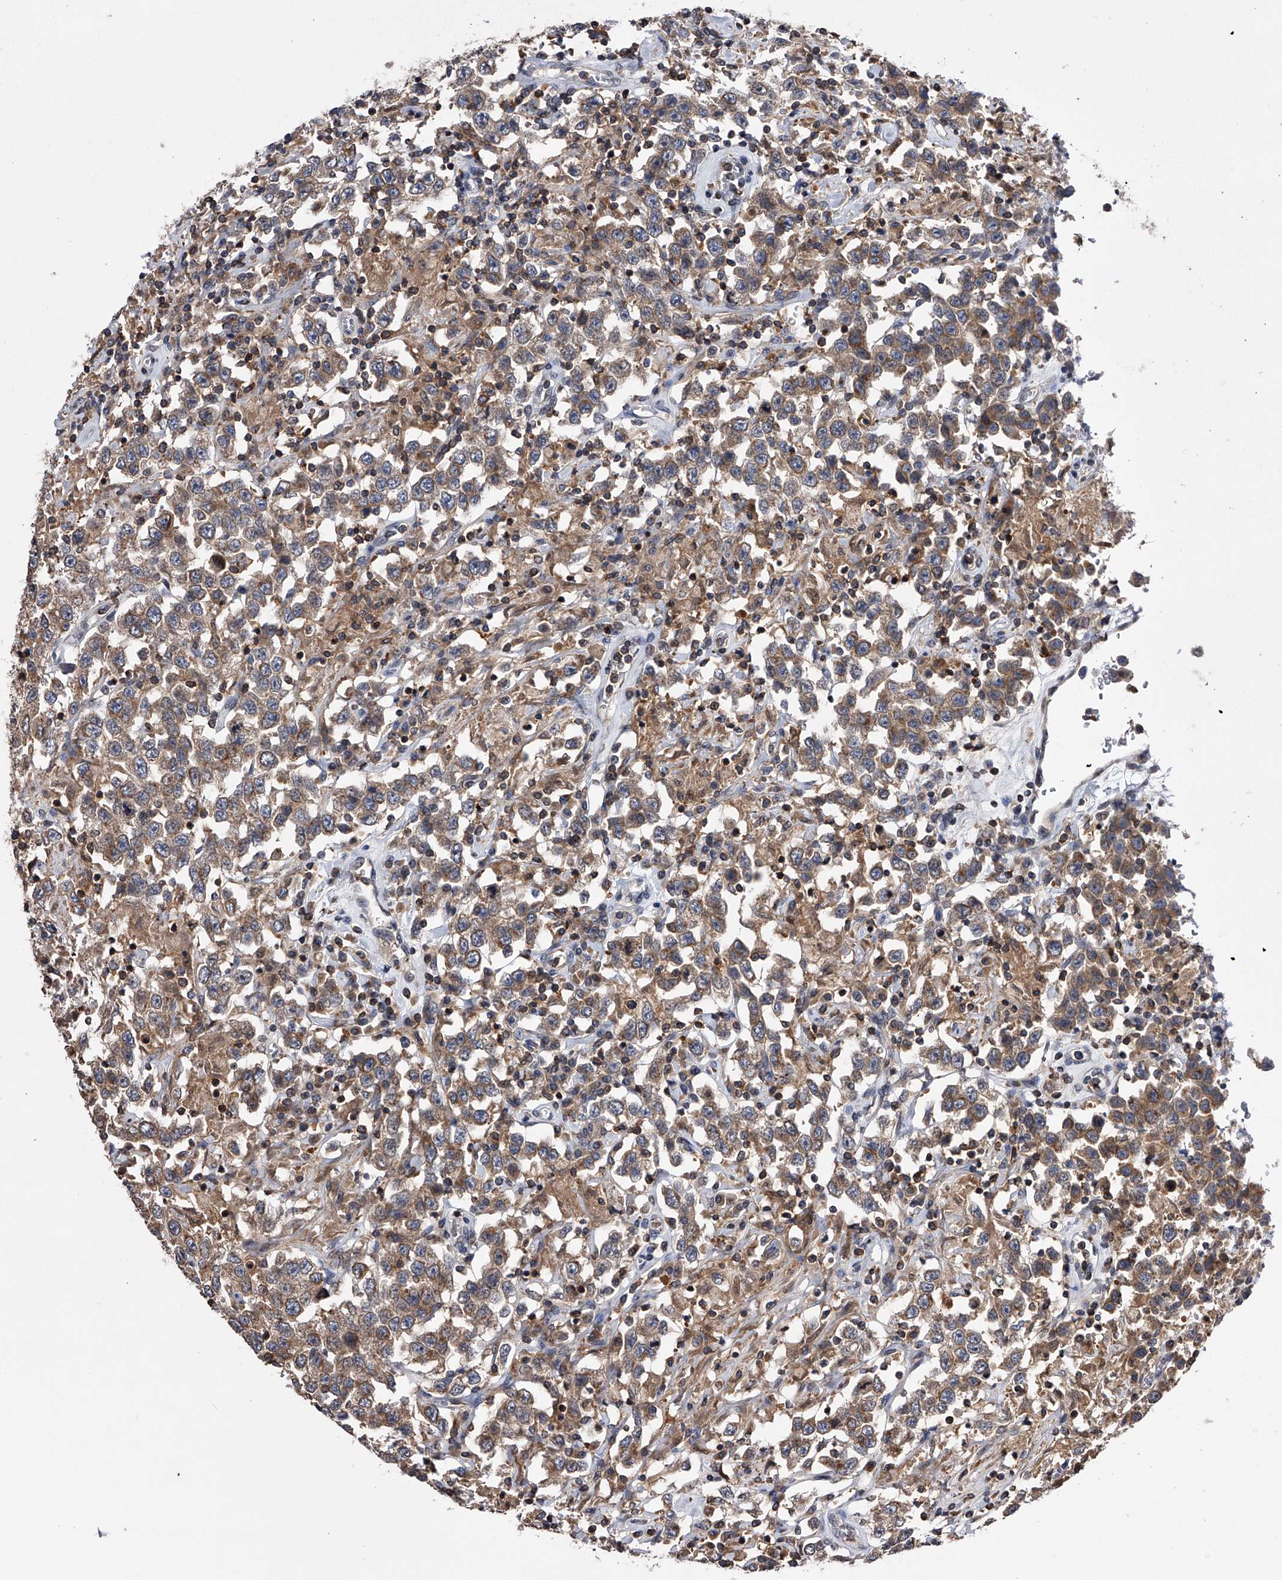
{"staining": {"intensity": "moderate", "quantity": "25%-75%", "location": "cytoplasmic/membranous"}, "tissue": "testis cancer", "cell_type": "Tumor cells", "image_type": "cancer", "snomed": [{"axis": "morphology", "description": "Seminoma, NOS"}, {"axis": "topography", "description": "Testis"}], "caption": "Tumor cells show medium levels of moderate cytoplasmic/membranous expression in about 25%-75% of cells in seminoma (testis). (IHC, brightfield microscopy, high magnification).", "gene": "PAN3", "patient": {"sex": "male", "age": 41}}